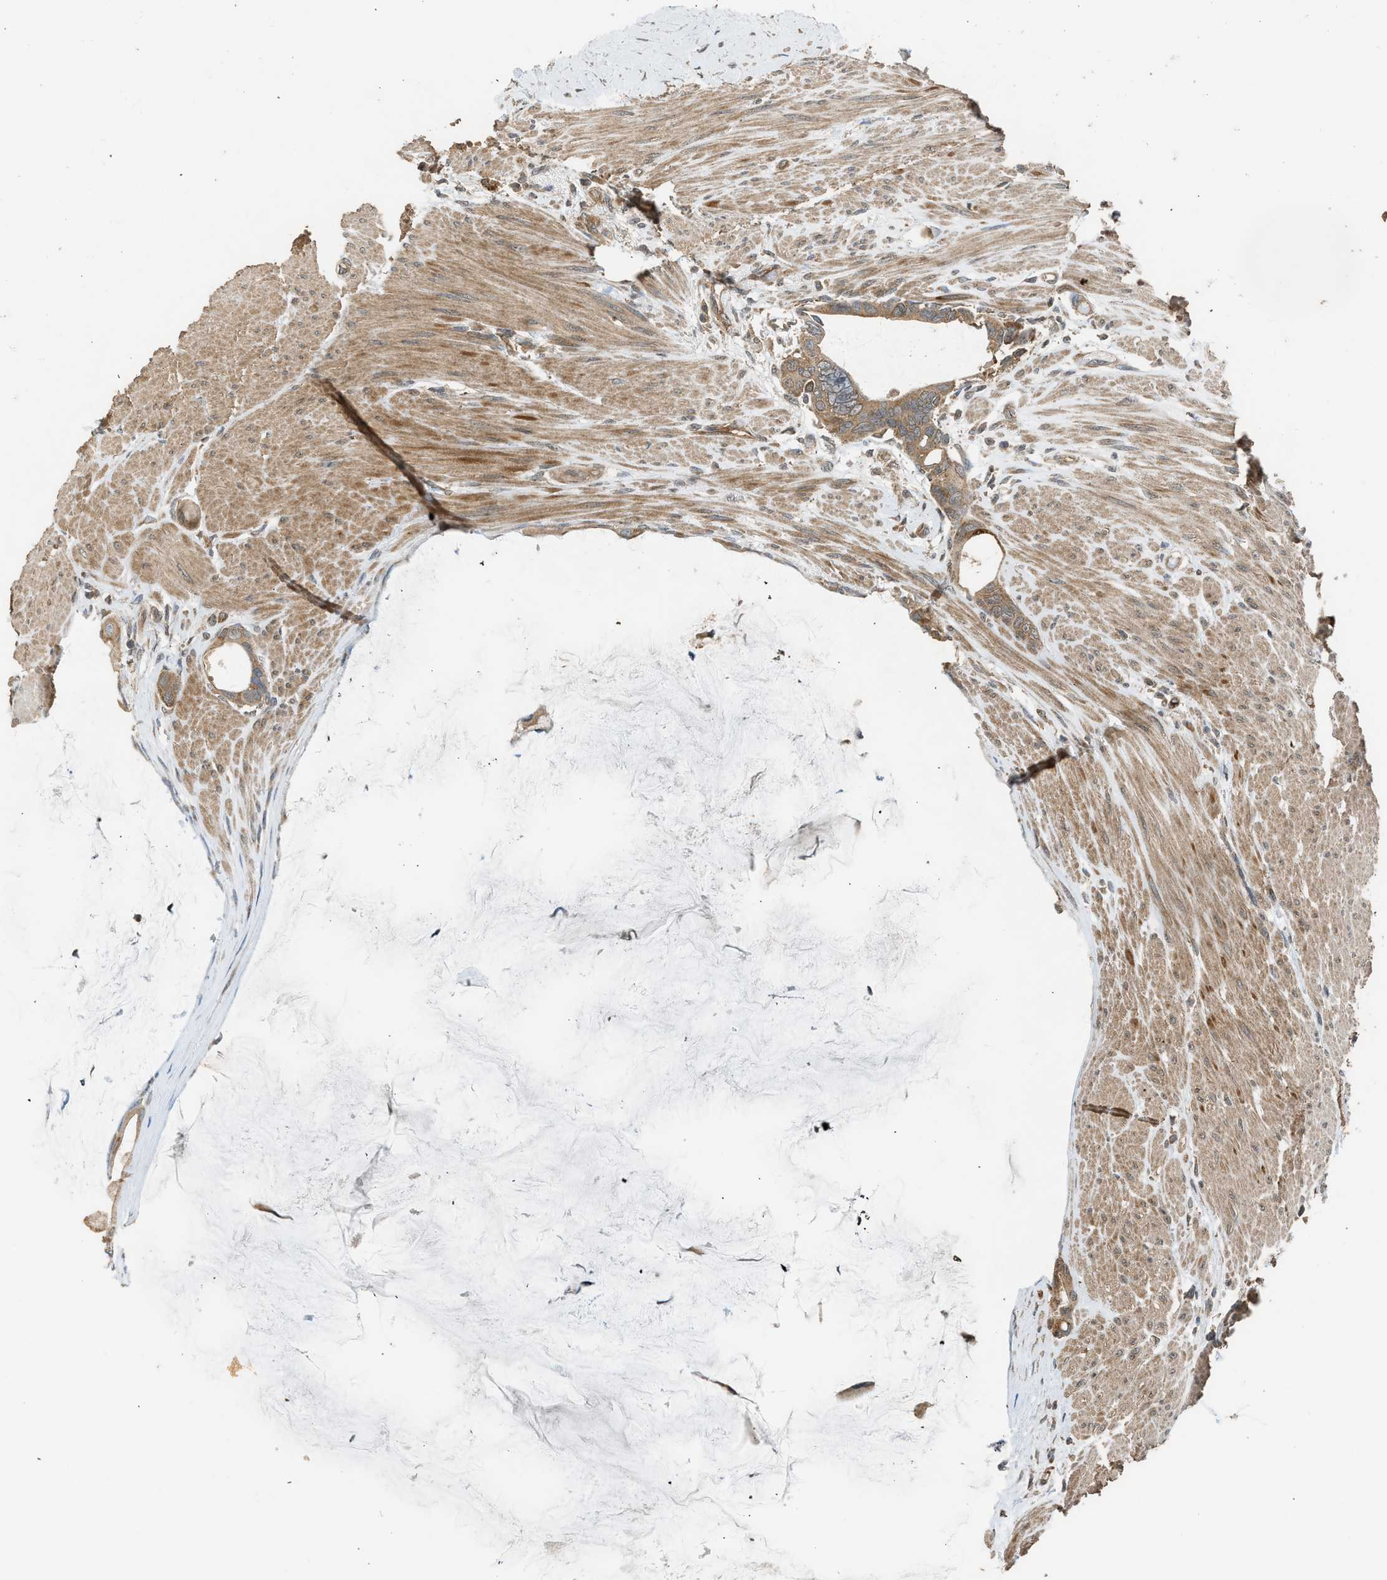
{"staining": {"intensity": "moderate", "quantity": ">75%", "location": "cytoplasmic/membranous"}, "tissue": "colorectal cancer", "cell_type": "Tumor cells", "image_type": "cancer", "snomed": [{"axis": "morphology", "description": "Adenocarcinoma, NOS"}, {"axis": "topography", "description": "Rectum"}], "caption": "Brown immunohistochemical staining in adenocarcinoma (colorectal) demonstrates moderate cytoplasmic/membranous expression in about >75% of tumor cells.", "gene": "HIP1R", "patient": {"sex": "male", "age": 51}}